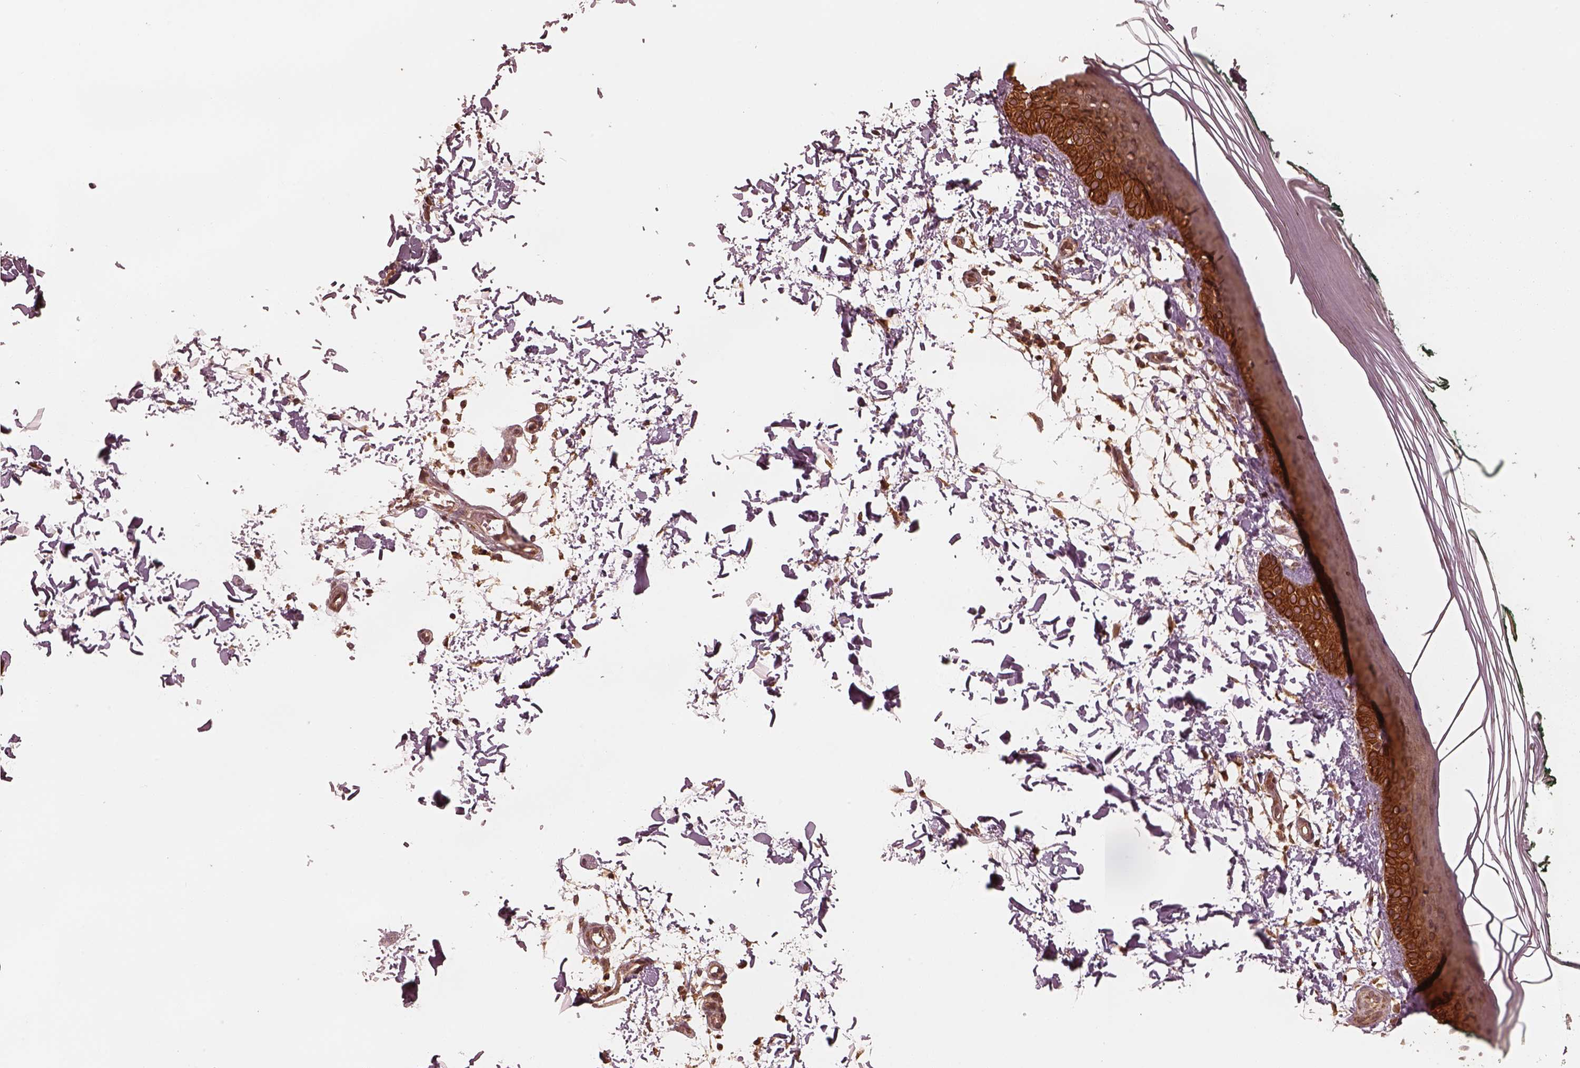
{"staining": {"intensity": "strong", "quantity": ">75%", "location": "cytoplasmic/membranous"}, "tissue": "skin", "cell_type": "Fibroblasts", "image_type": "normal", "snomed": [{"axis": "morphology", "description": "Normal tissue, NOS"}, {"axis": "topography", "description": "Skin"}], "caption": "High-magnification brightfield microscopy of unremarkable skin stained with DAB (3,3'-diaminobenzidine) (brown) and counterstained with hematoxylin (blue). fibroblasts exhibit strong cytoplasmic/membranous staining is present in about>75% of cells.", "gene": "DNAJC25", "patient": {"sex": "female", "age": 62}}